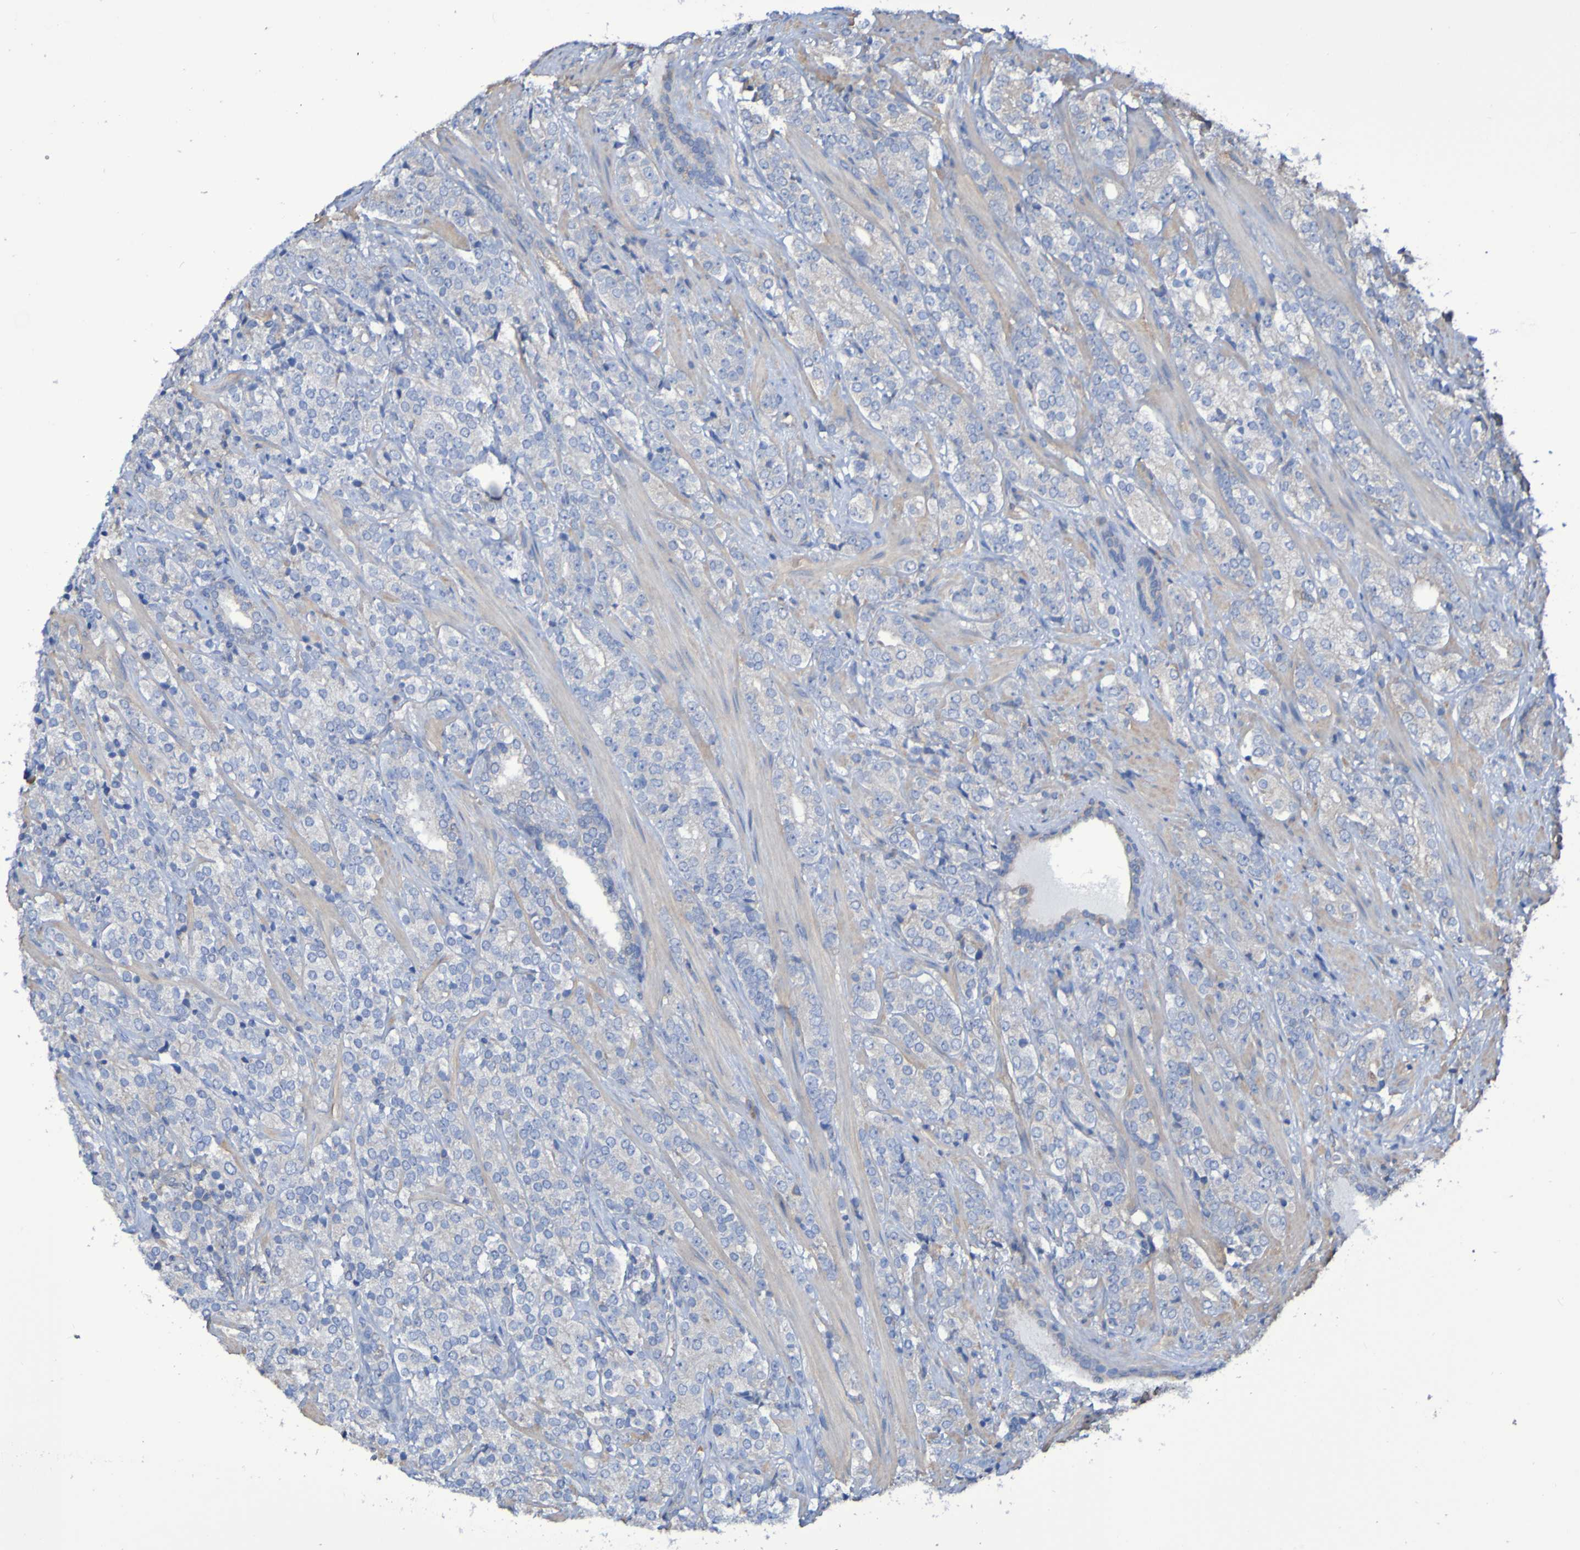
{"staining": {"intensity": "negative", "quantity": "none", "location": "none"}, "tissue": "prostate cancer", "cell_type": "Tumor cells", "image_type": "cancer", "snomed": [{"axis": "morphology", "description": "Adenocarcinoma, High grade"}, {"axis": "topography", "description": "Prostate"}], "caption": "DAB (3,3'-diaminobenzidine) immunohistochemical staining of human prostate cancer (high-grade adenocarcinoma) demonstrates no significant expression in tumor cells.", "gene": "SYNJ1", "patient": {"sex": "male", "age": 71}}